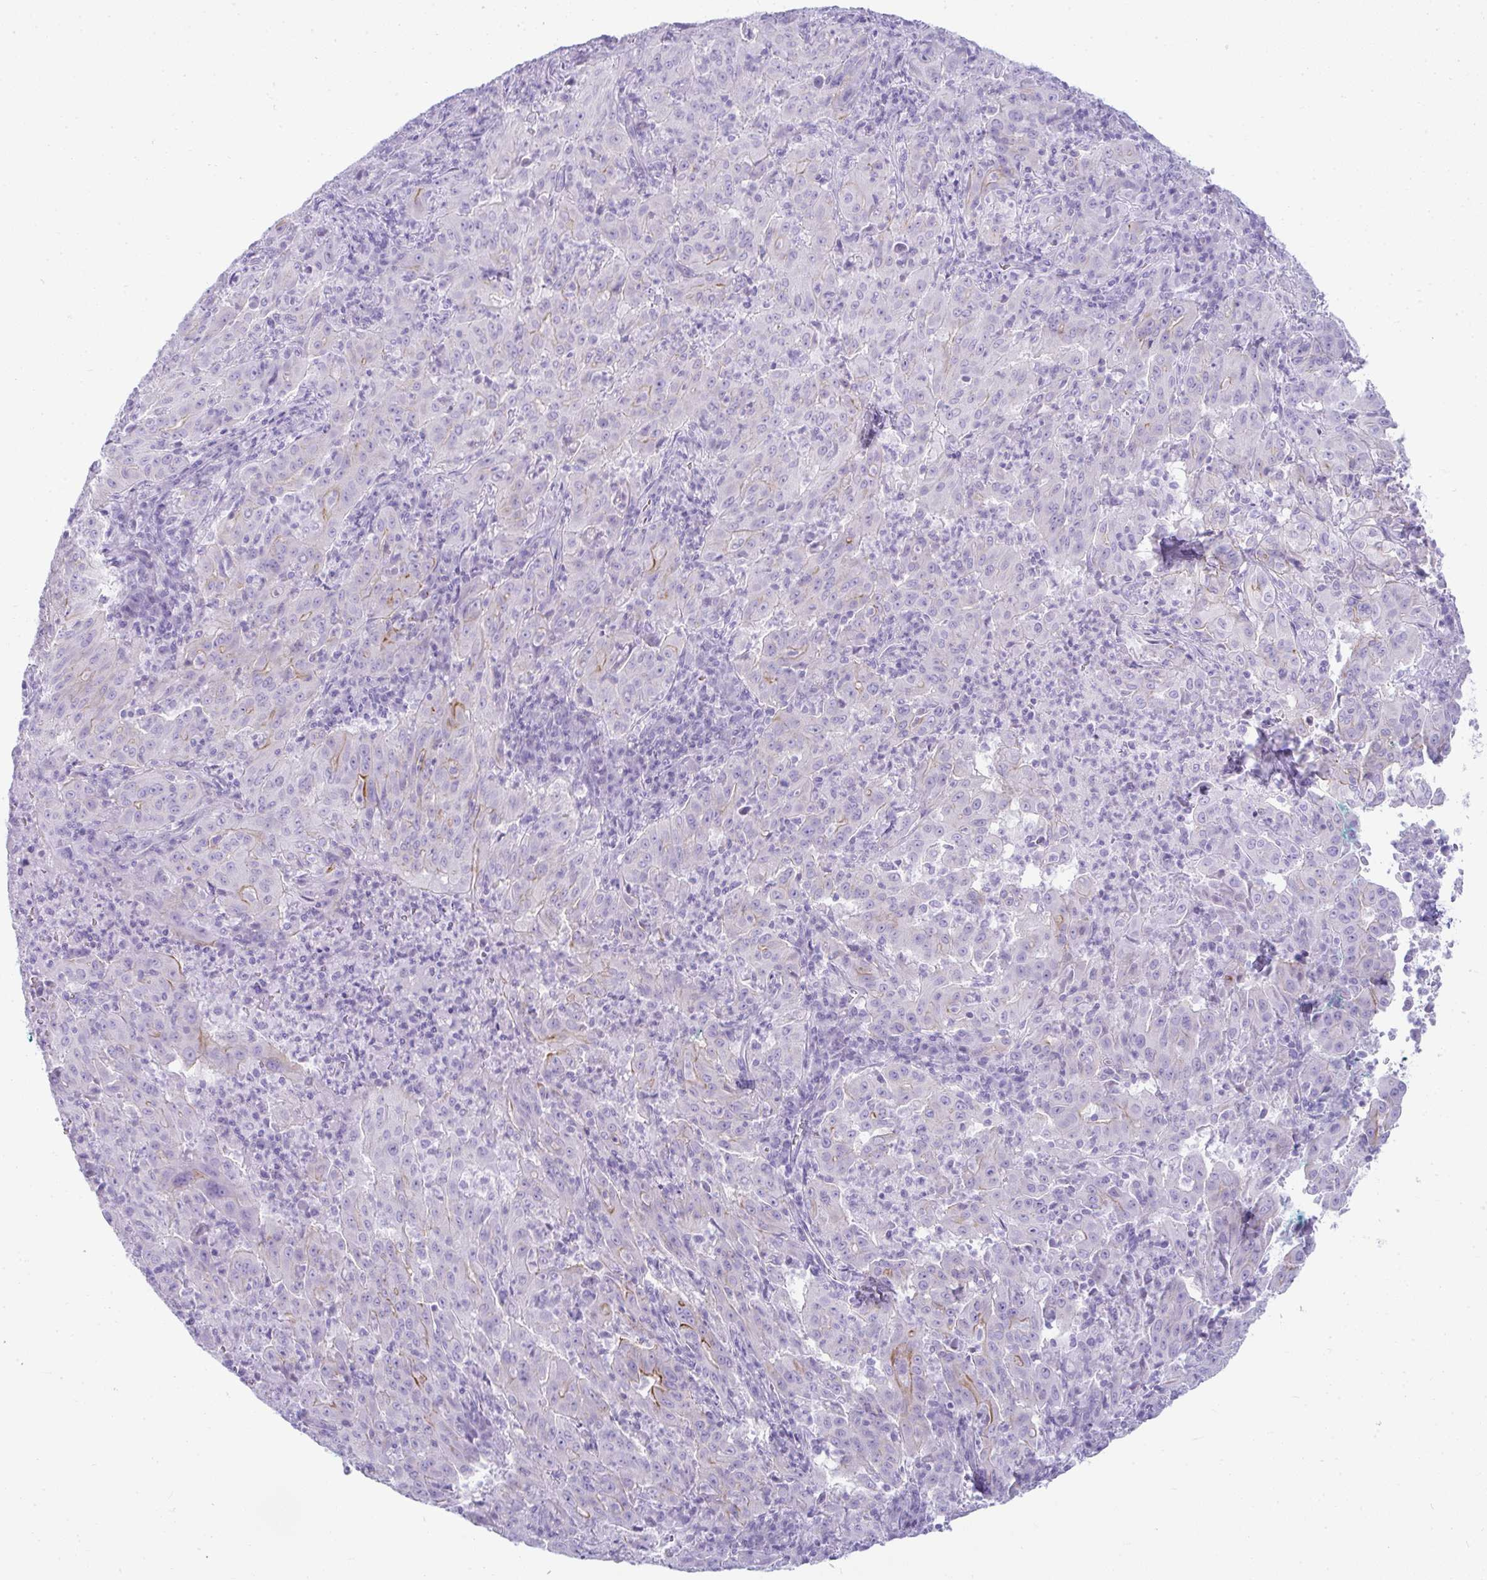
{"staining": {"intensity": "negative", "quantity": "none", "location": "none"}, "tissue": "pancreatic cancer", "cell_type": "Tumor cells", "image_type": "cancer", "snomed": [{"axis": "morphology", "description": "Adenocarcinoma, NOS"}, {"axis": "topography", "description": "Pancreas"}], "caption": "There is no significant staining in tumor cells of pancreatic adenocarcinoma. Brightfield microscopy of immunohistochemistry (IHC) stained with DAB (3,3'-diaminobenzidine) (brown) and hematoxylin (blue), captured at high magnification.", "gene": "RASL10A", "patient": {"sex": "male", "age": 63}}